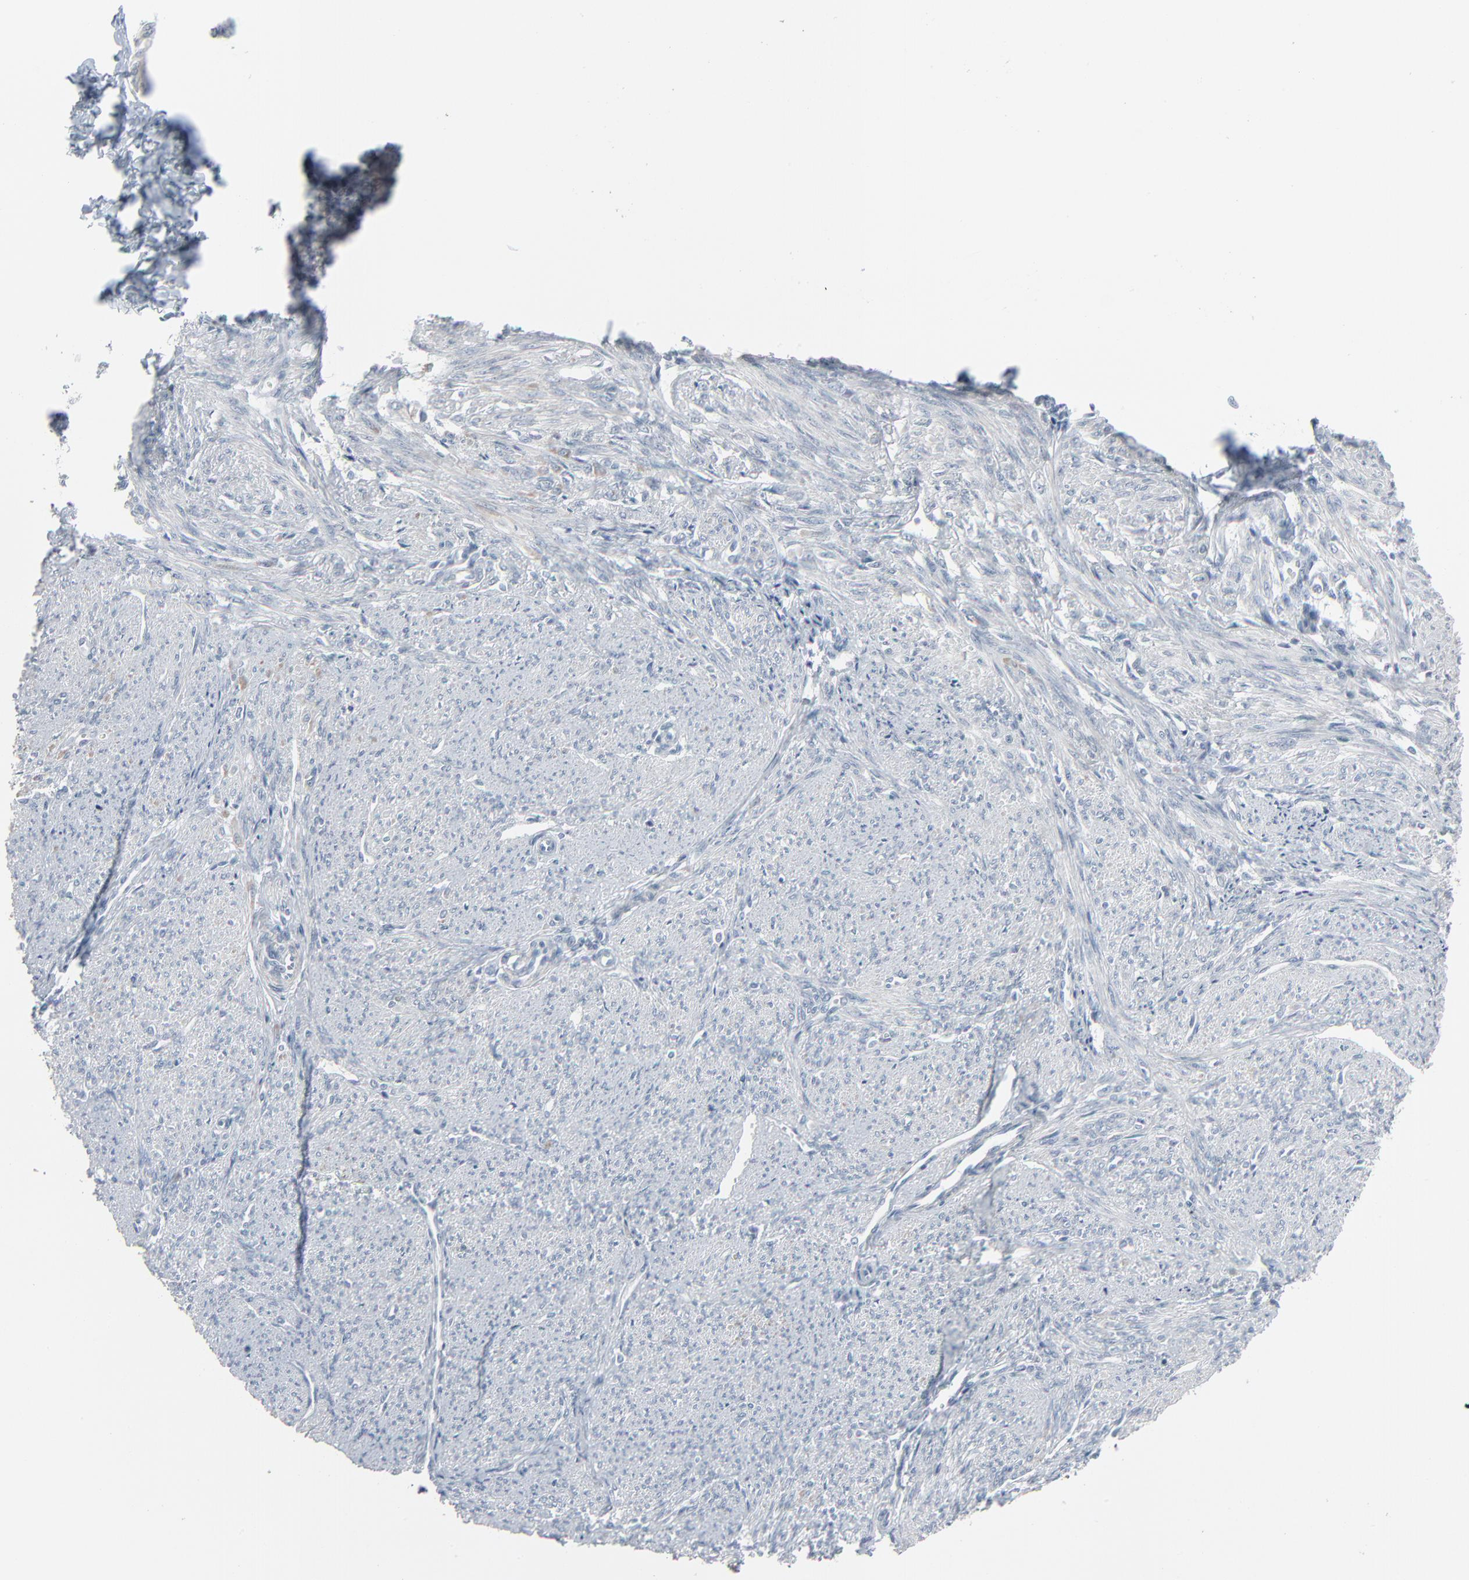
{"staining": {"intensity": "weak", "quantity": "25%-75%", "location": "cytoplasmic/membranous"}, "tissue": "smooth muscle", "cell_type": "Smooth muscle cells", "image_type": "normal", "snomed": [{"axis": "morphology", "description": "Normal tissue, NOS"}, {"axis": "topography", "description": "Smooth muscle"}], "caption": "Immunohistochemistry (IHC) histopathology image of unremarkable smooth muscle stained for a protein (brown), which reveals low levels of weak cytoplasmic/membranous positivity in approximately 25%-75% of smooth muscle cells.", "gene": "SAGE1", "patient": {"sex": "female", "age": 65}}